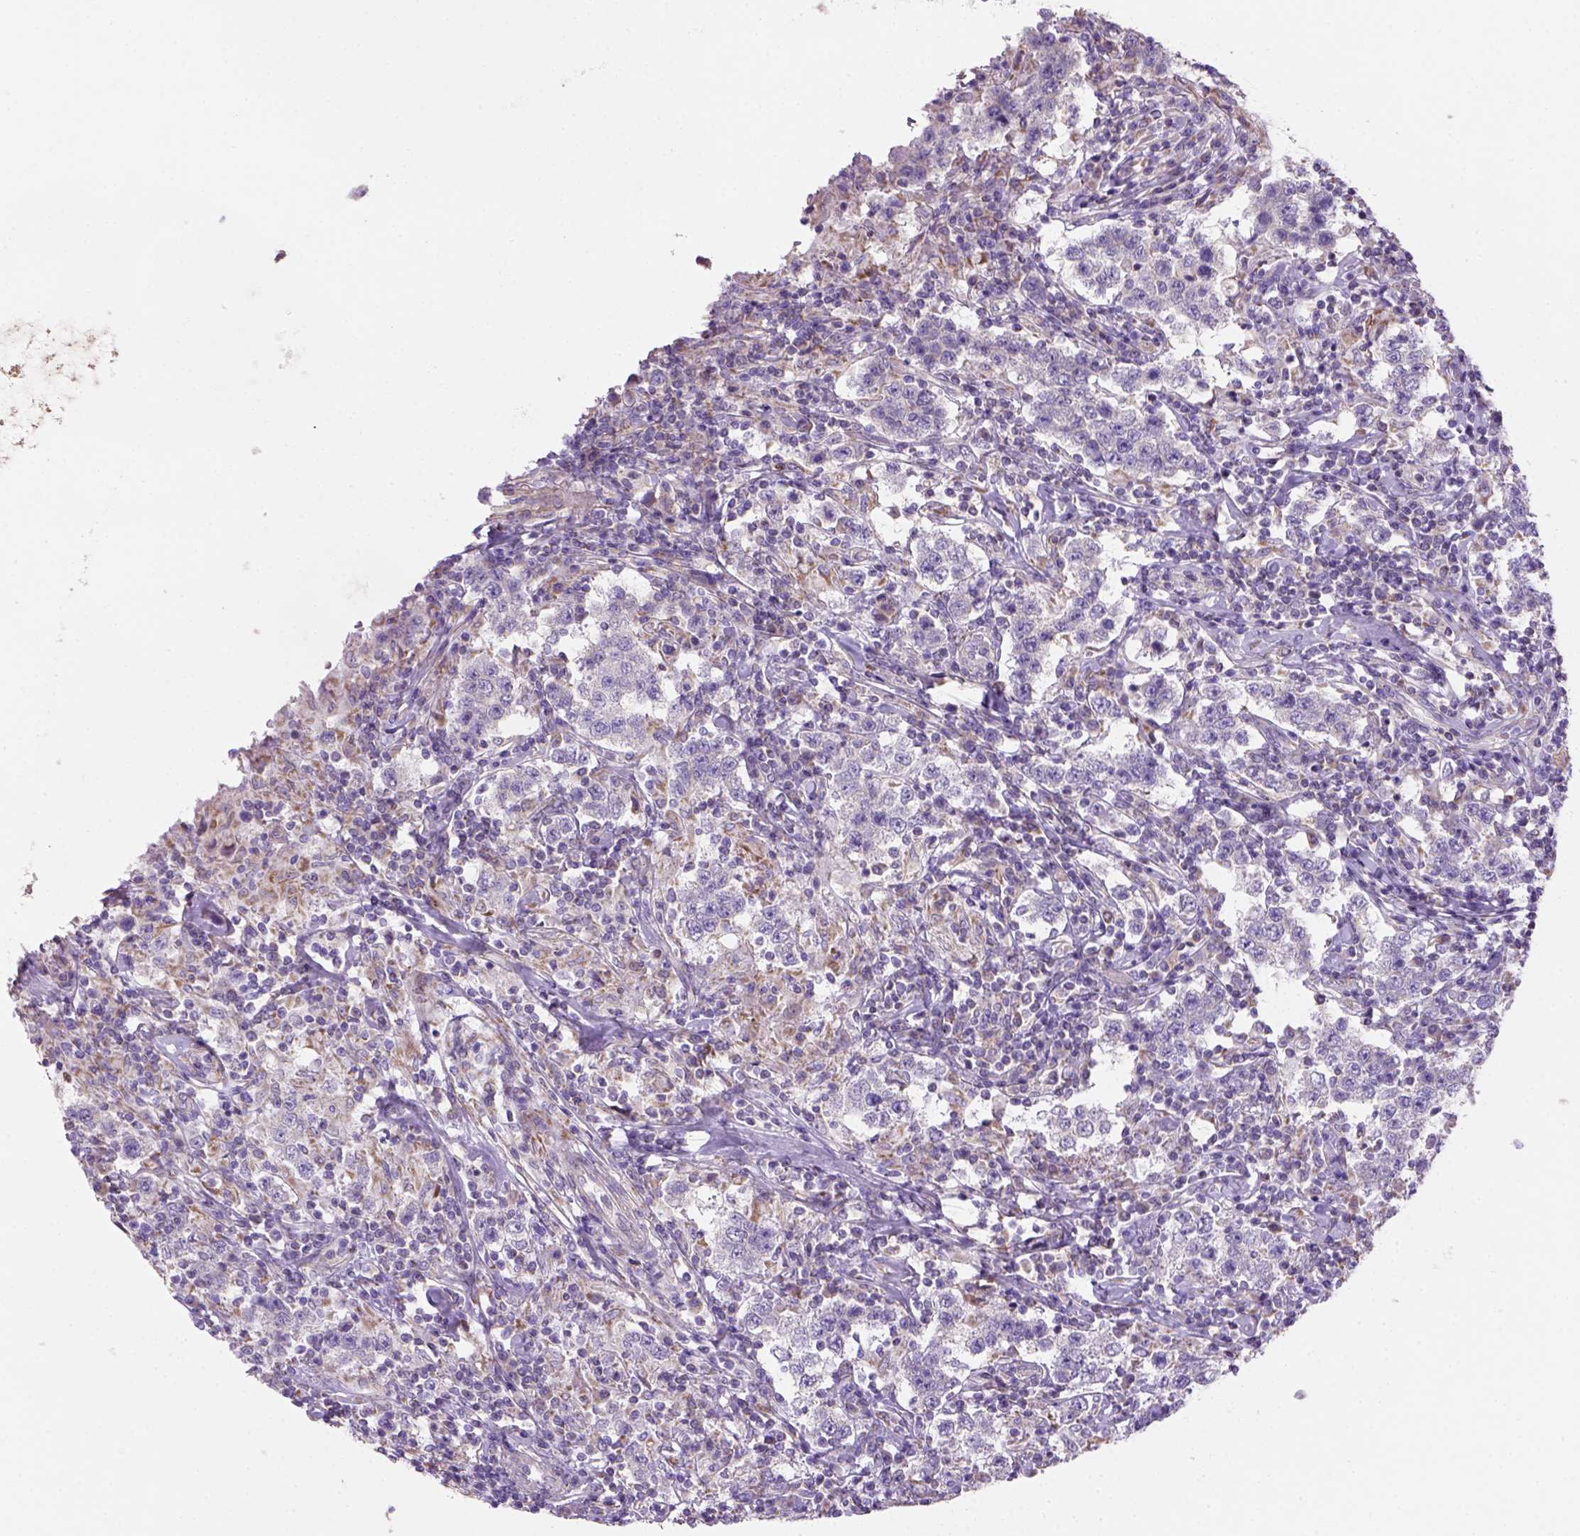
{"staining": {"intensity": "negative", "quantity": "none", "location": "none"}, "tissue": "testis cancer", "cell_type": "Tumor cells", "image_type": "cancer", "snomed": [{"axis": "morphology", "description": "Seminoma, NOS"}, {"axis": "morphology", "description": "Carcinoma, Embryonal, NOS"}, {"axis": "topography", "description": "Testis"}], "caption": "Immunohistochemical staining of human seminoma (testis) exhibits no significant staining in tumor cells.", "gene": "HTRA1", "patient": {"sex": "male", "age": 41}}